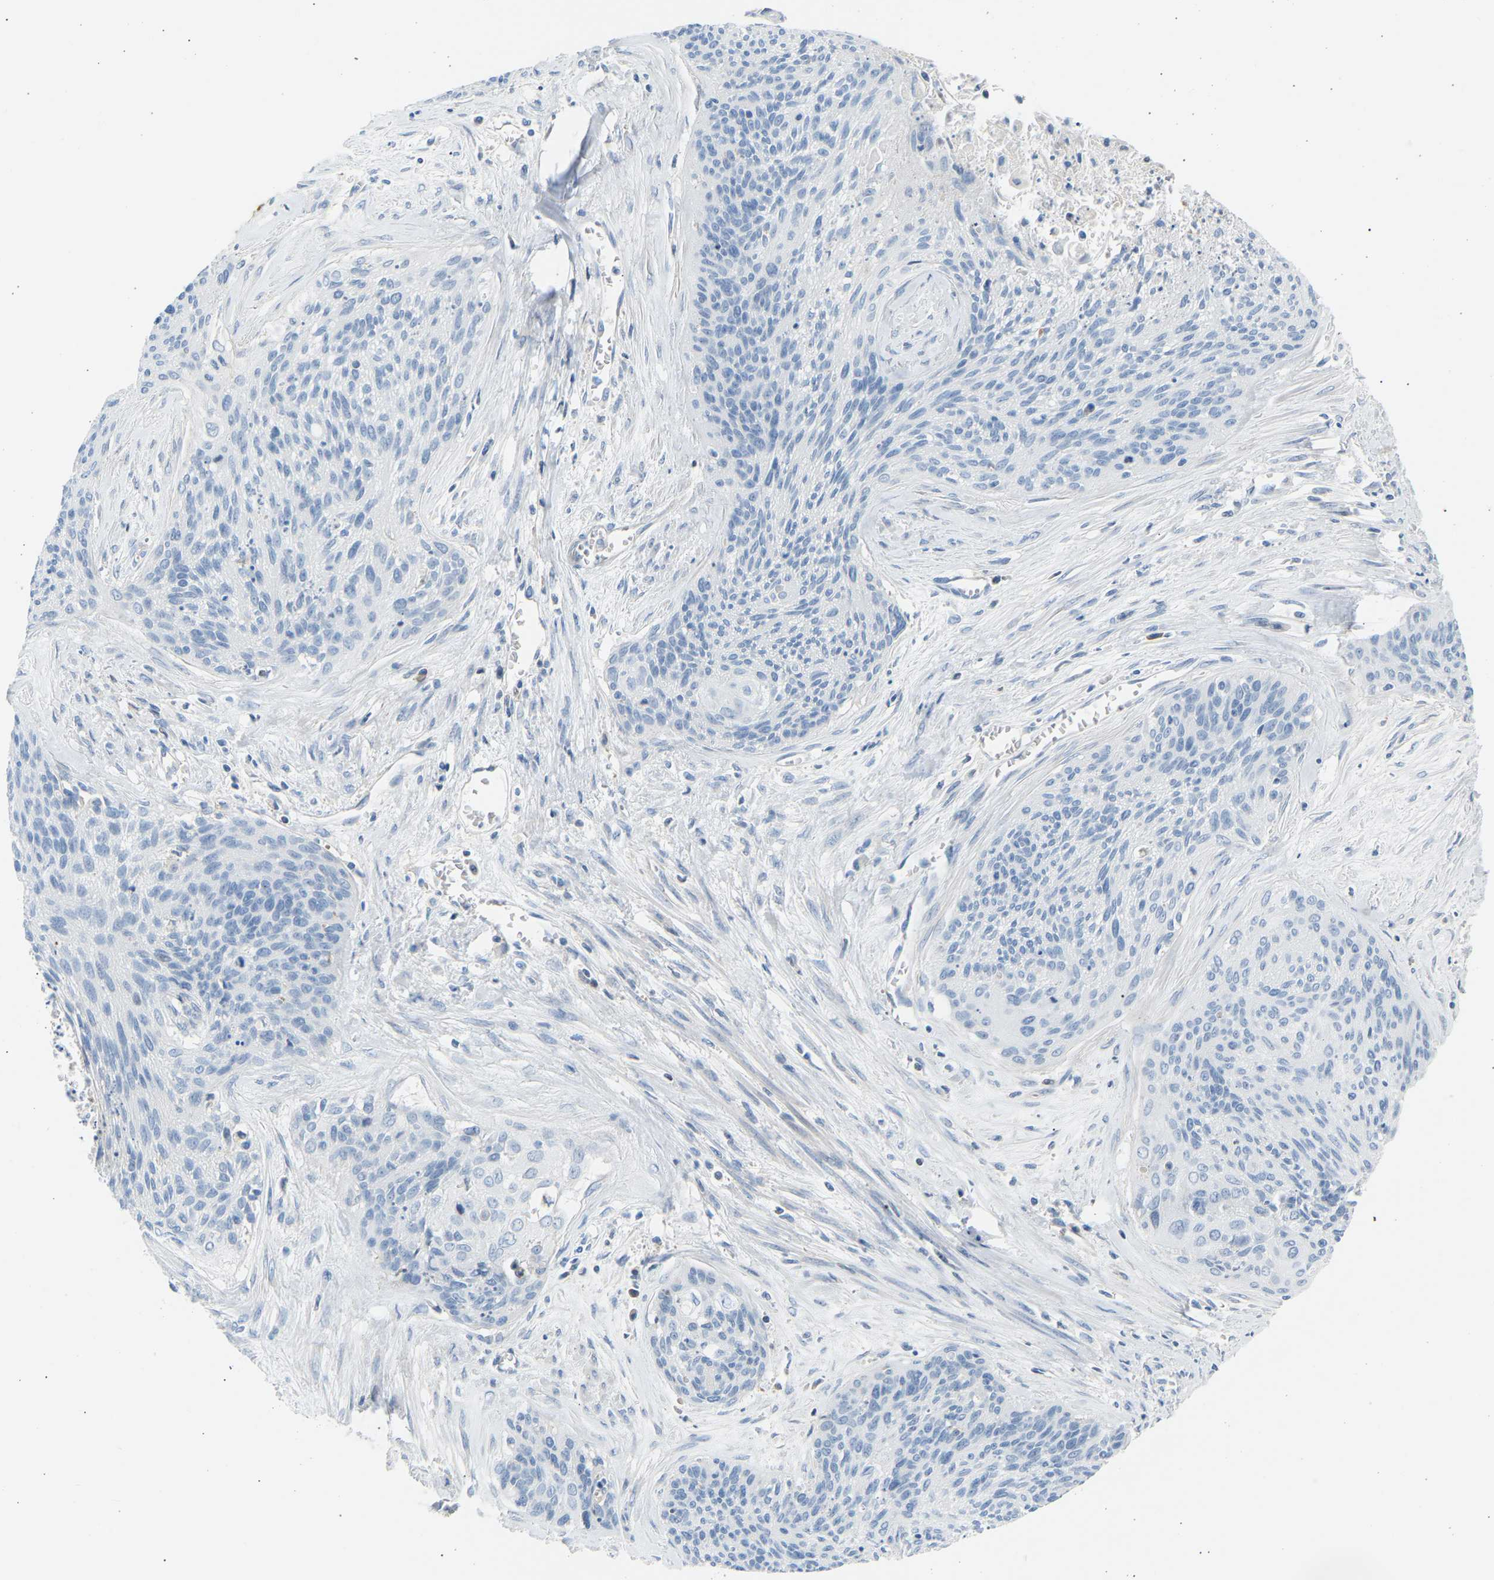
{"staining": {"intensity": "negative", "quantity": "none", "location": "none"}, "tissue": "cervical cancer", "cell_type": "Tumor cells", "image_type": "cancer", "snomed": [{"axis": "morphology", "description": "Squamous cell carcinoma, NOS"}, {"axis": "topography", "description": "Cervix"}], "caption": "Immunohistochemical staining of cervical cancer demonstrates no significant staining in tumor cells.", "gene": "GNAS", "patient": {"sex": "female", "age": 55}}